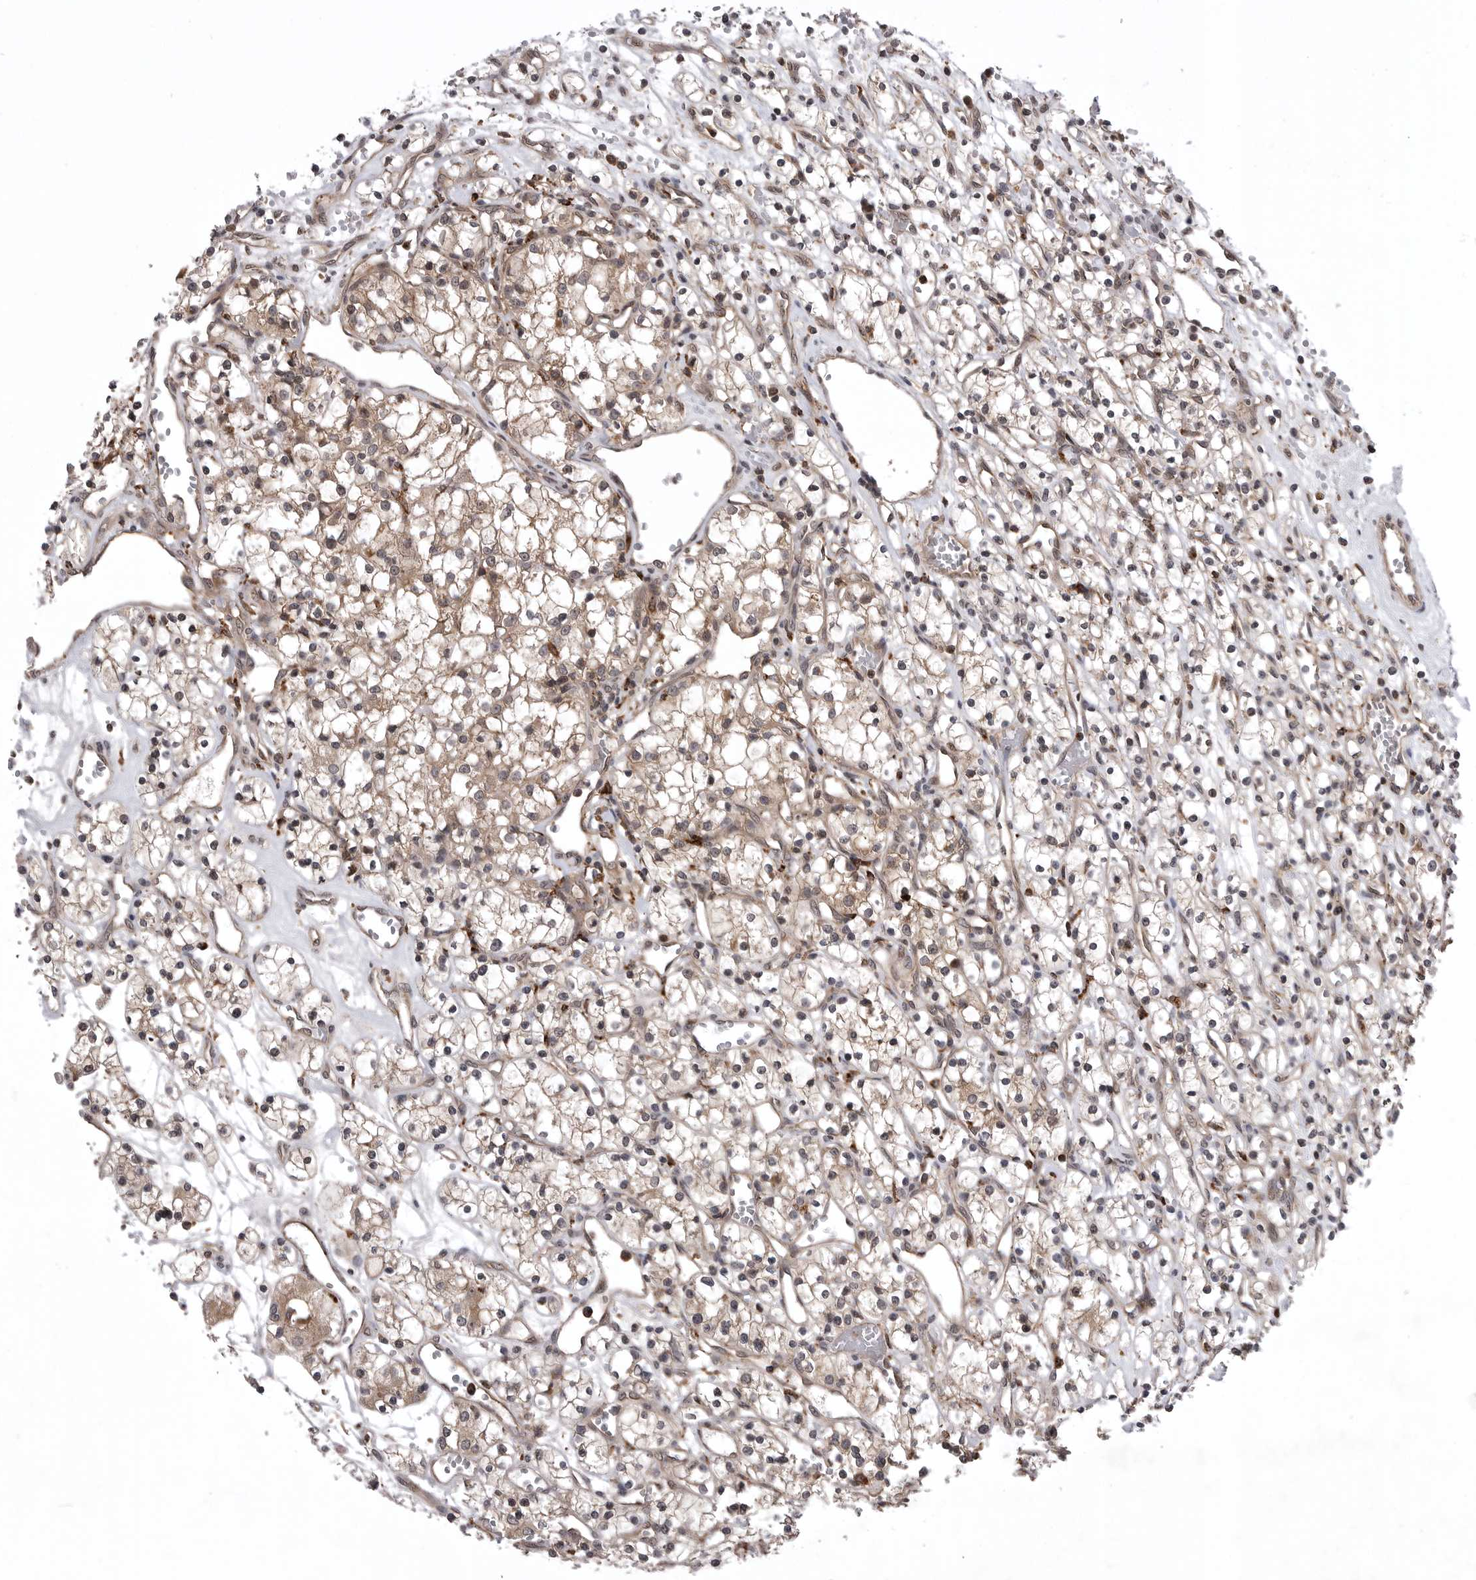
{"staining": {"intensity": "weak", "quantity": "25%-75%", "location": "cytoplasmic/membranous"}, "tissue": "renal cancer", "cell_type": "Tumor cells", "image_type": "cancer", "snomed": [{"axis": "morphology", "description": "Adenocarcinoma, NOS"}, {"axis": "topography", "description": "Kidney"}], "caption": "Brown immunohistochemical staining in renal cancer (adenocarcinoma) demonstrates weak cytoplasmic/membranous expression in approximately 25%-75% of tumor cells. (brown staining indicates protein expression, while blue staining denotes nuclei).", "gene": "AOAH", "patient": {"sex": "female", "age": 59}}